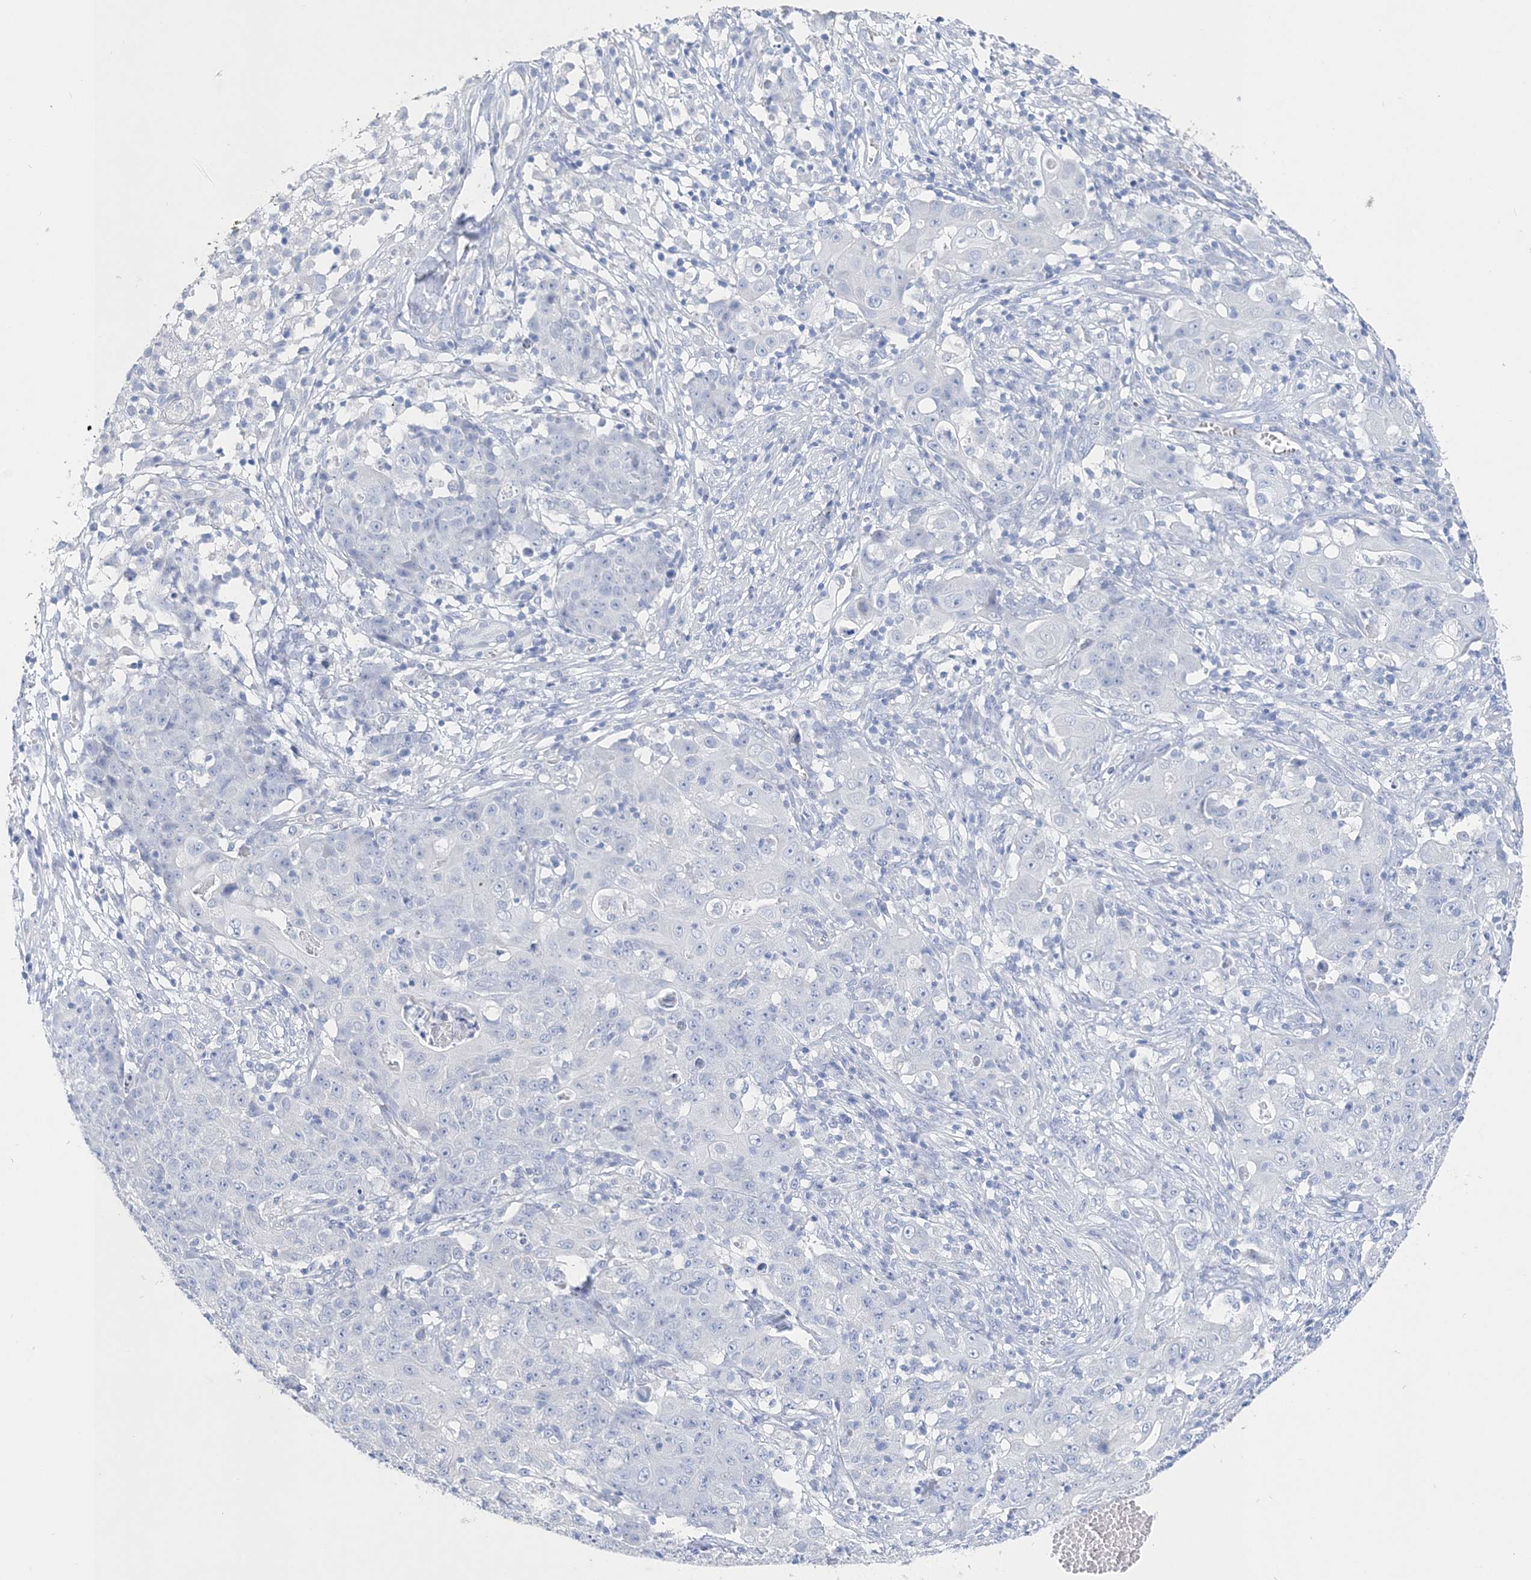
{"staining": {"intensity": "negative", "quantity": "none", "location": "none"}, "tissue": "ovarian cancer", "cell_type": "Tumor cells", "image_type": "cancer", "snomed": [{"axis": "morphology", "description": "Carcinoma, endometroid"}, {"axis": "topography", "description": "Ovary"}], "caption": "Immunohistochemical staining of ovarian cancer shows no significant staining in tumor cells.", "gene": "TSPYL6", "patient": {"sex": "female", "age": 42}}